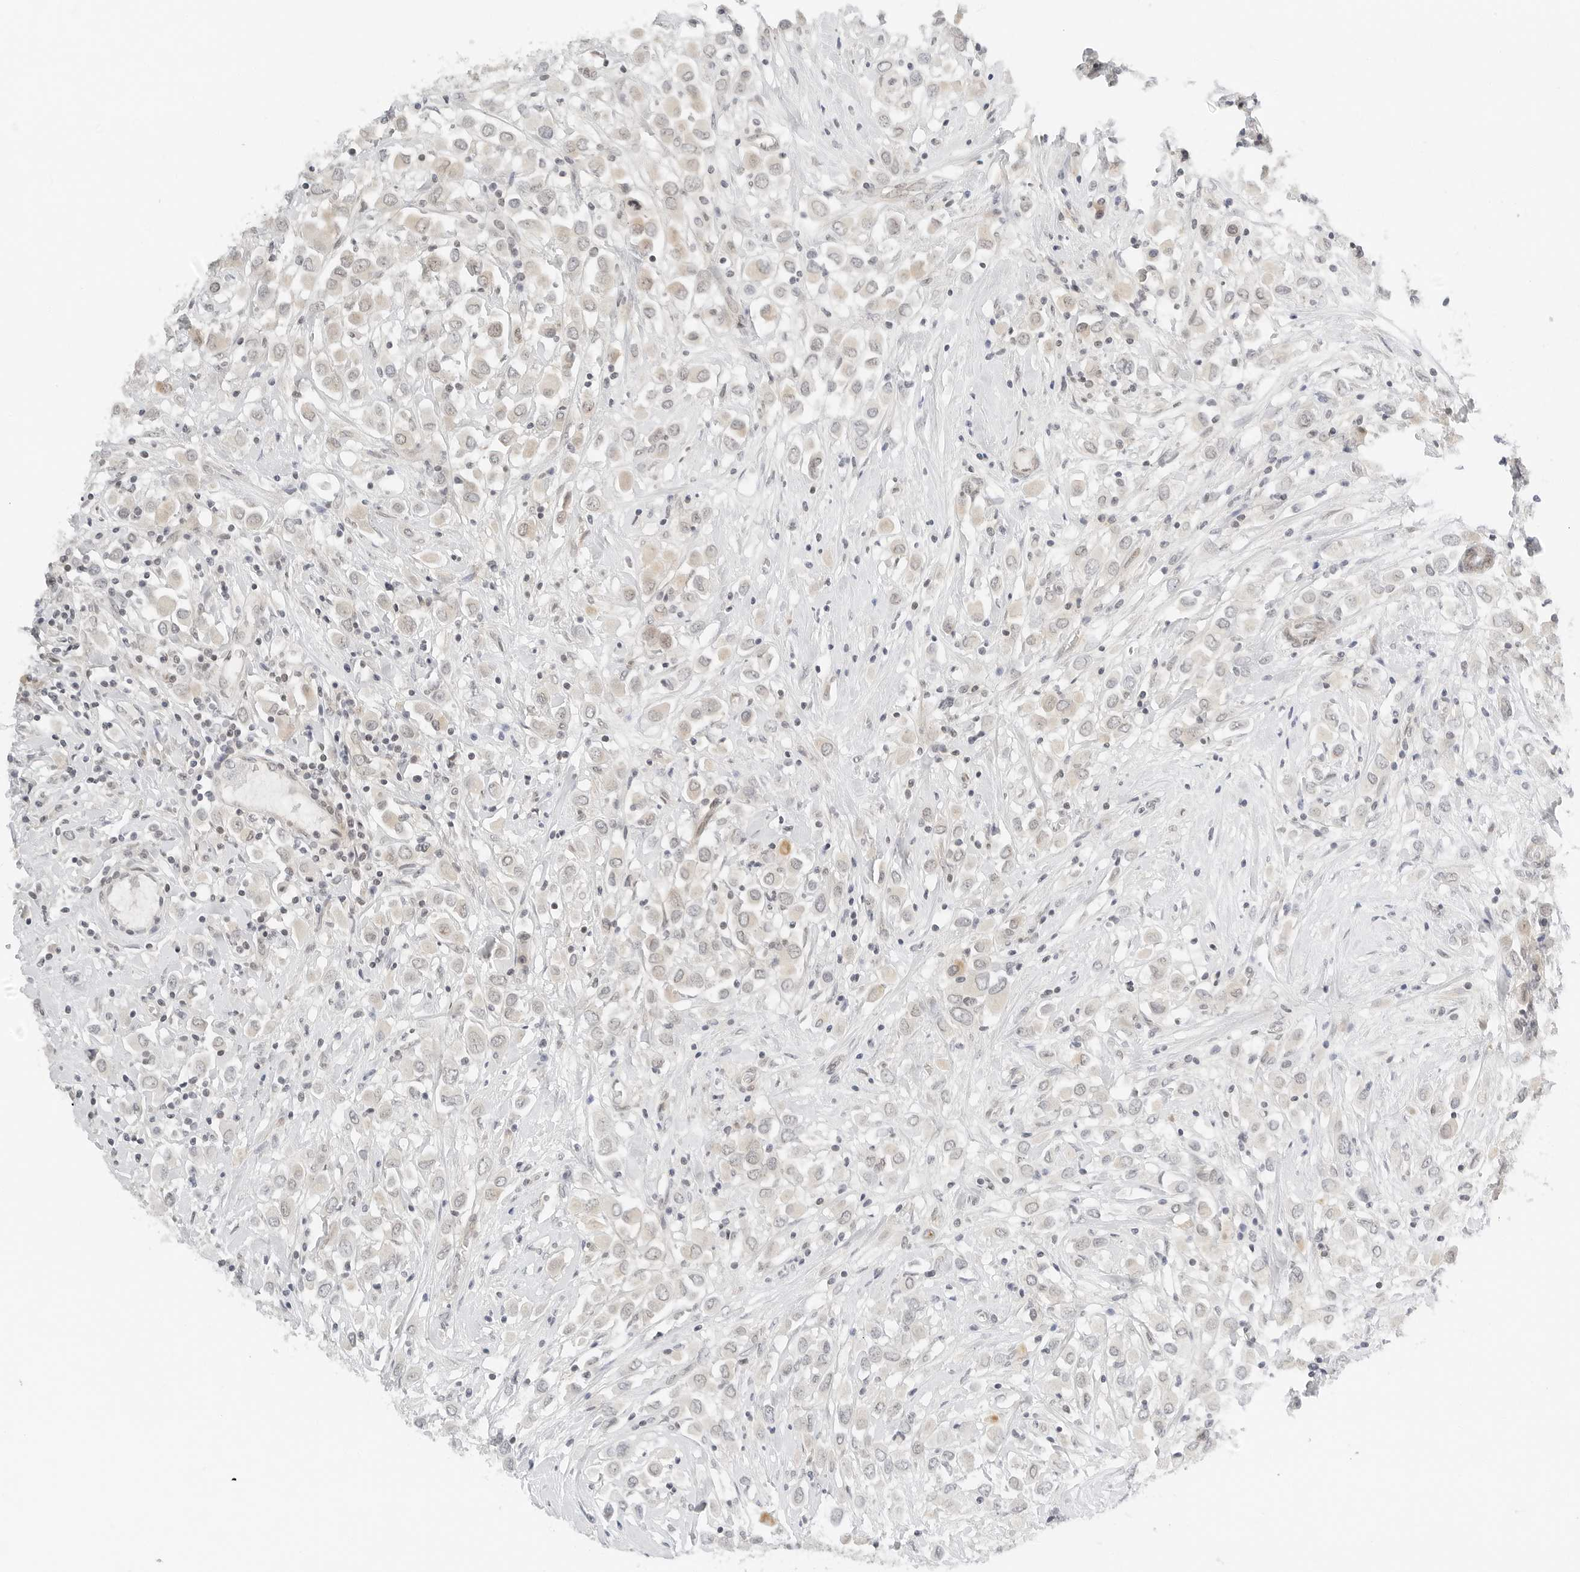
{"staining": {"intensity": "weak", "quantity": "<25%", "location": "cytoplasmic/membranous,nuclear"}, "tissue": "breast cancer", "cell_type": "Tumor cells", "image_type": "cancer", "snomed": [{"axis": "morphology", "description": "Duct carcinoma"}, {"axis": "topography", "description": "Breast"}], "caption": "Immunohistochemistry (IHC) histopathology image of neoplastic tissue: breast cancer stained with DAB (3,3'-diaminobenzidine) reveals no significant protein positivity in tumor cells. Brightfield microscopy of immunohistochemistry (IHC) stained with DAB (3,3'-diaminobenzidine) (brown) and hematoxylin (blue), captured at high magnification.", "gene": "NEO1", "patient": {"sex": "female", "age": 61}}